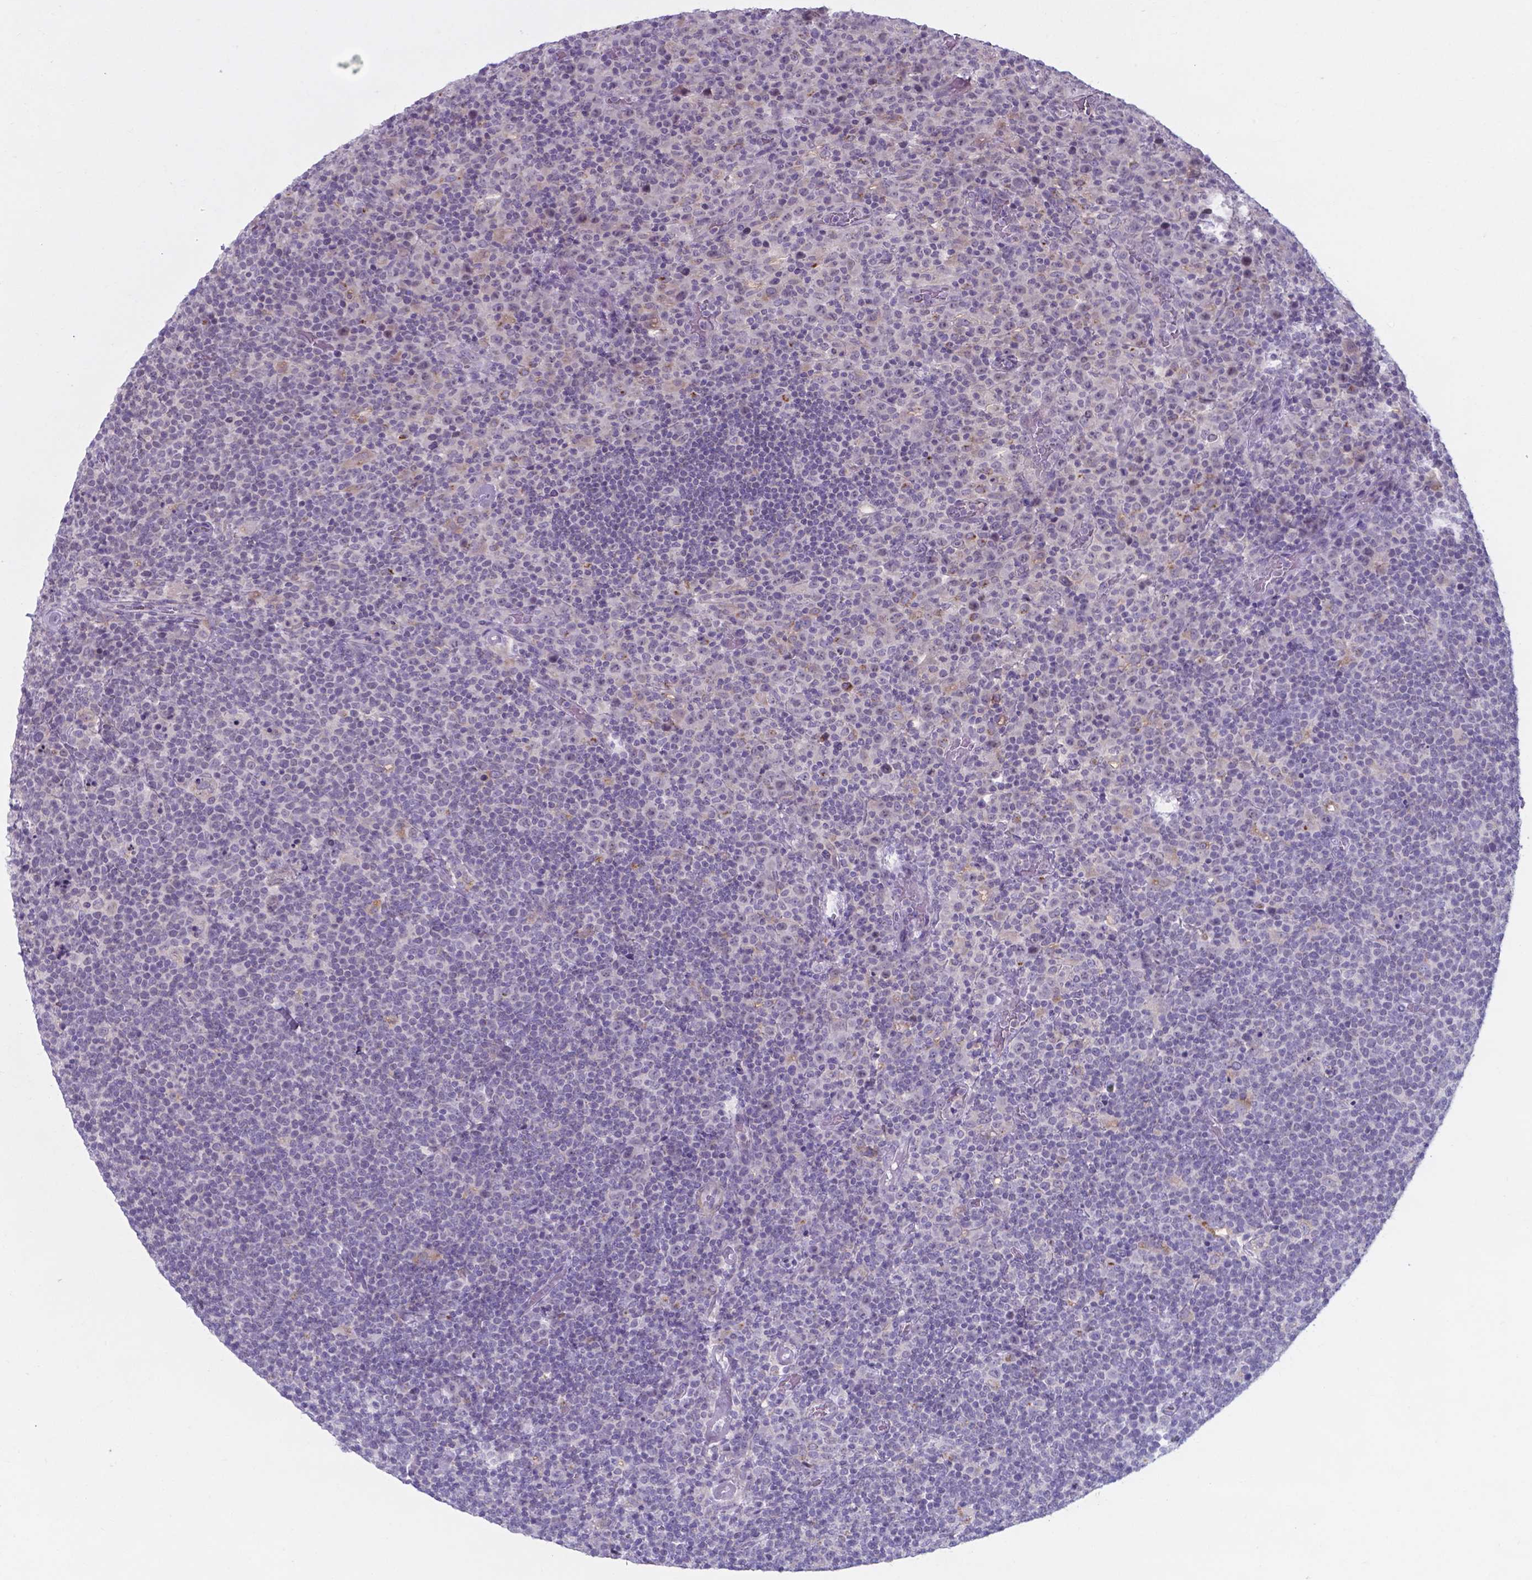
{"staining": {"intensity": "negative", "quantity": "none", "location": "none"}, "tissue": "lymphoma", "cell_type": "Tumor cells", "image_type": "cancer", "snomed": [{"axis": "morphology", "description": "Malignant lymphoma, non-Hodgkin's type, High grade"}, {"axis": "topography", "description": "Lymph node"}], "caption": "Immunohistochemistry (IHC) of high-grade malignant lymphoma, non-Hodgkin's type exhibits no staining in tumor cells. (DAB immunohistochemistry (IHC) with hematoxylin counter stain).", "gene": "AP5B1", "patient": {"sex": "male", "age": 61}}